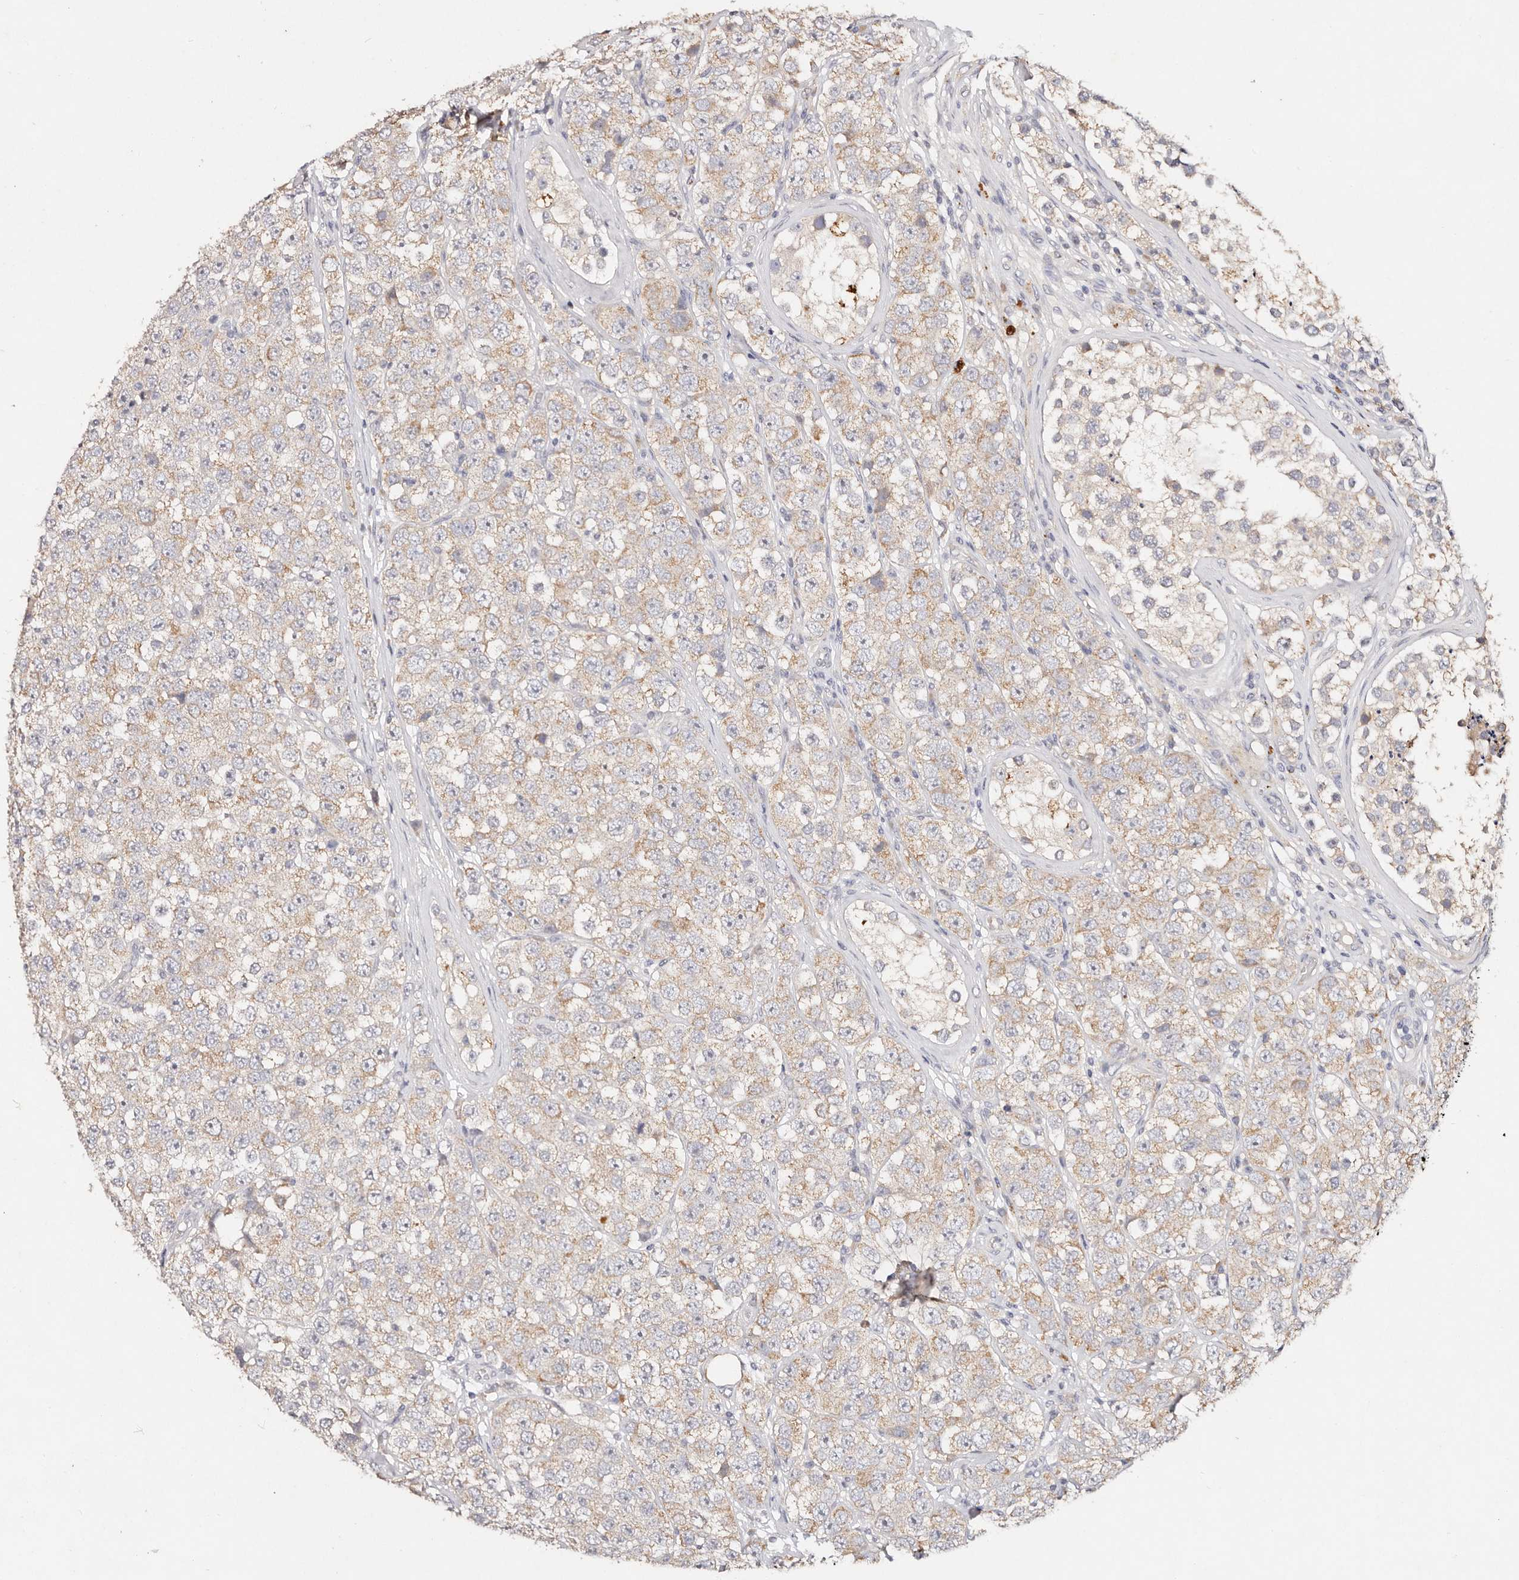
{"staining": {"intensity": "weak", "quantity": ">75%", "location": "cytoplasmic/membranous"}, "tissue": "testis cancer", "cell_type": "Tumor cells", "image_type": "cancer", "snomed": [{"axis": "morphology", "description": "Seminoma, NOS"}, {"axis": "topography", "description": "Testis"}], "caption": "Protein staining by immunohistochemistry (IHC) demonstrates weak cytoplasmic/membranous expression in approximately >75% of tumor cells in testis cancer (seminoma).", "gene": "VIPAS39", "patient": {"sex": "male", "age": 28}}